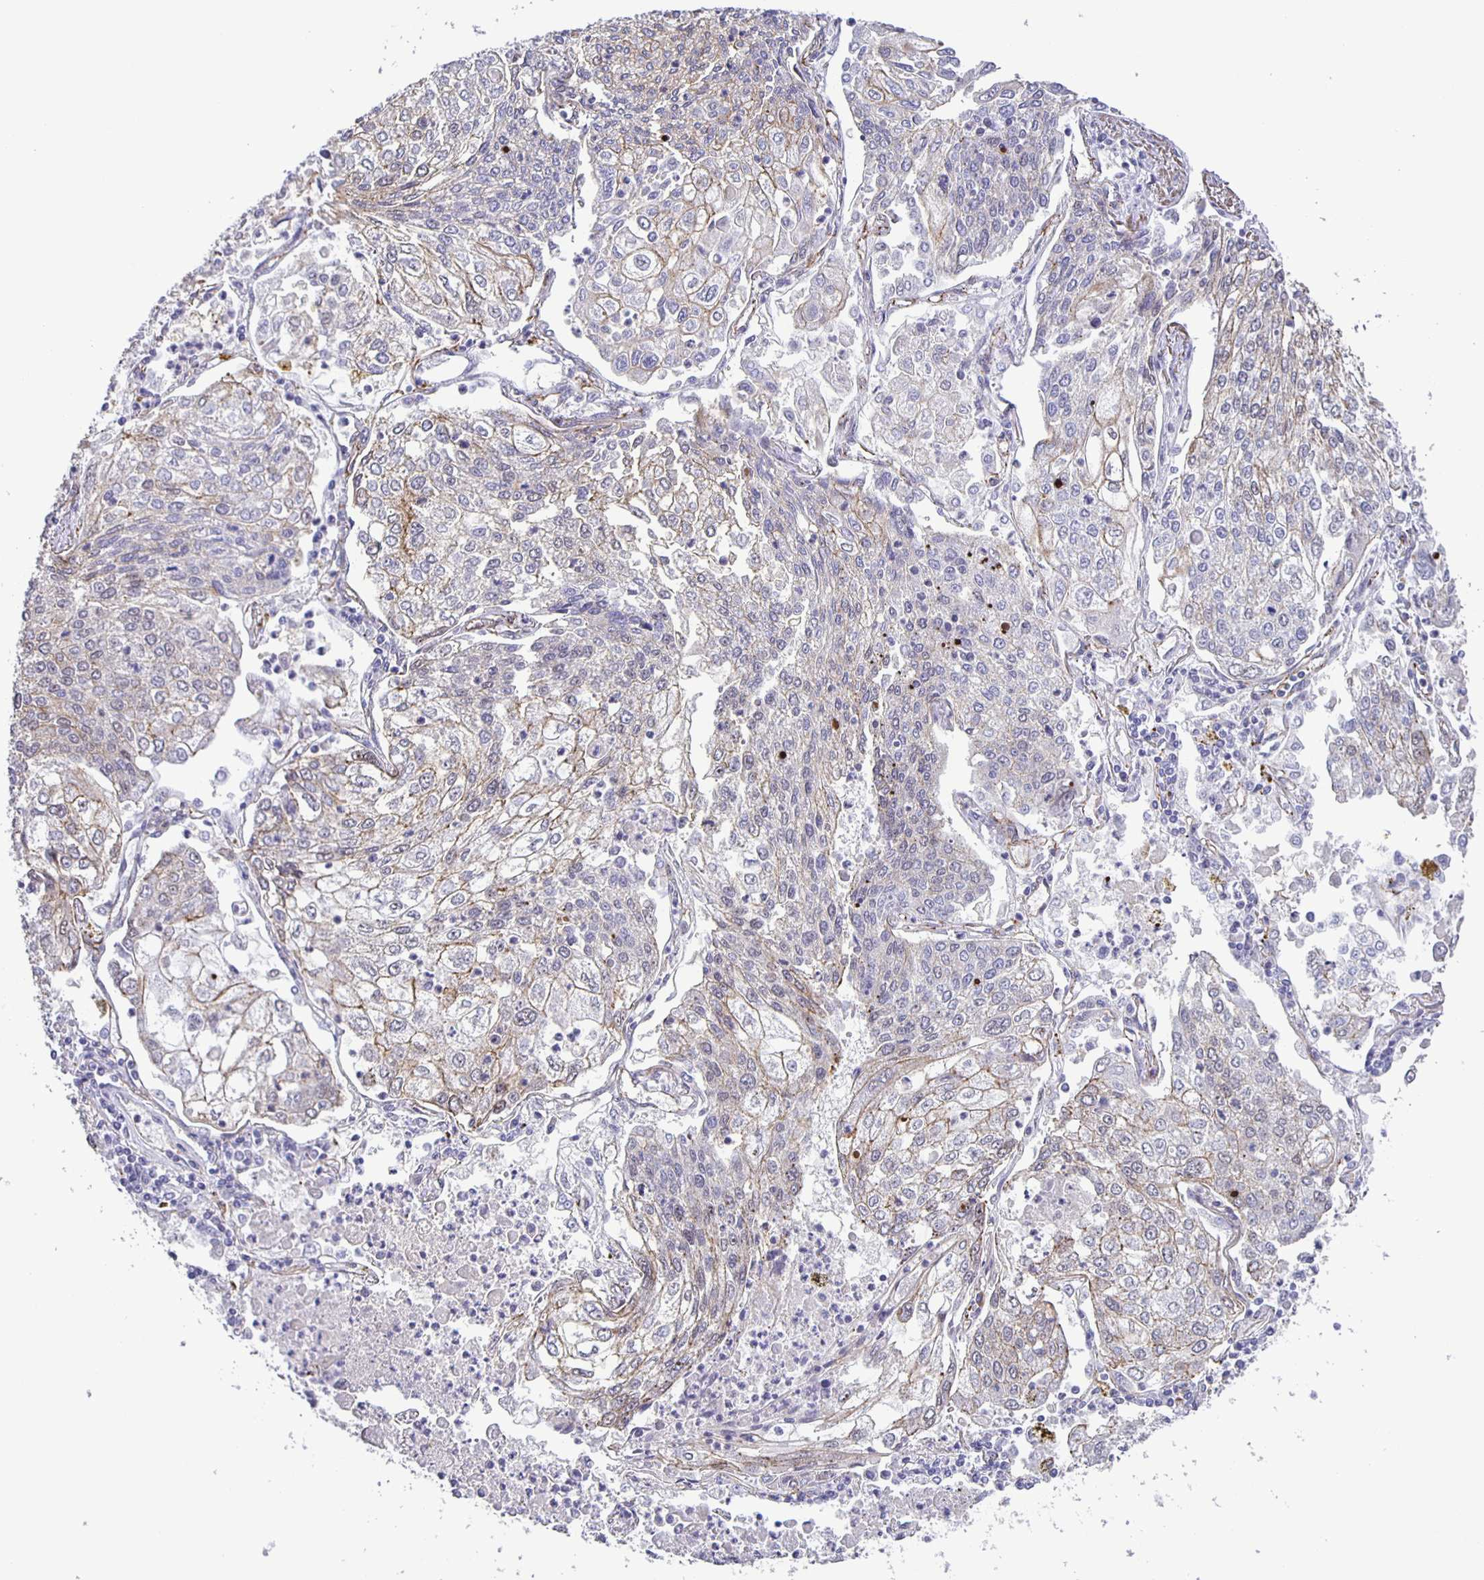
{"staining": {"intensity": "weak", "quantity": "<25%", "location": "cytoplasmic/membranous"}, "tissue": "lung cancer", "cell_type": "Tumor cells", "image_type": "cancer", "snomed": [{"axis": "morphology", "description": "Squamous cell carcinoma, NOS"}, {"axis": "topography", "description": "Lung"}], "caption": "High power microscopy micrograph of an IHC histopathology image of lung cancer, revealing no significant positivity in tumor cells.", "gene": "JMJD4", "patient": {"sex": "male", "age": 74}}